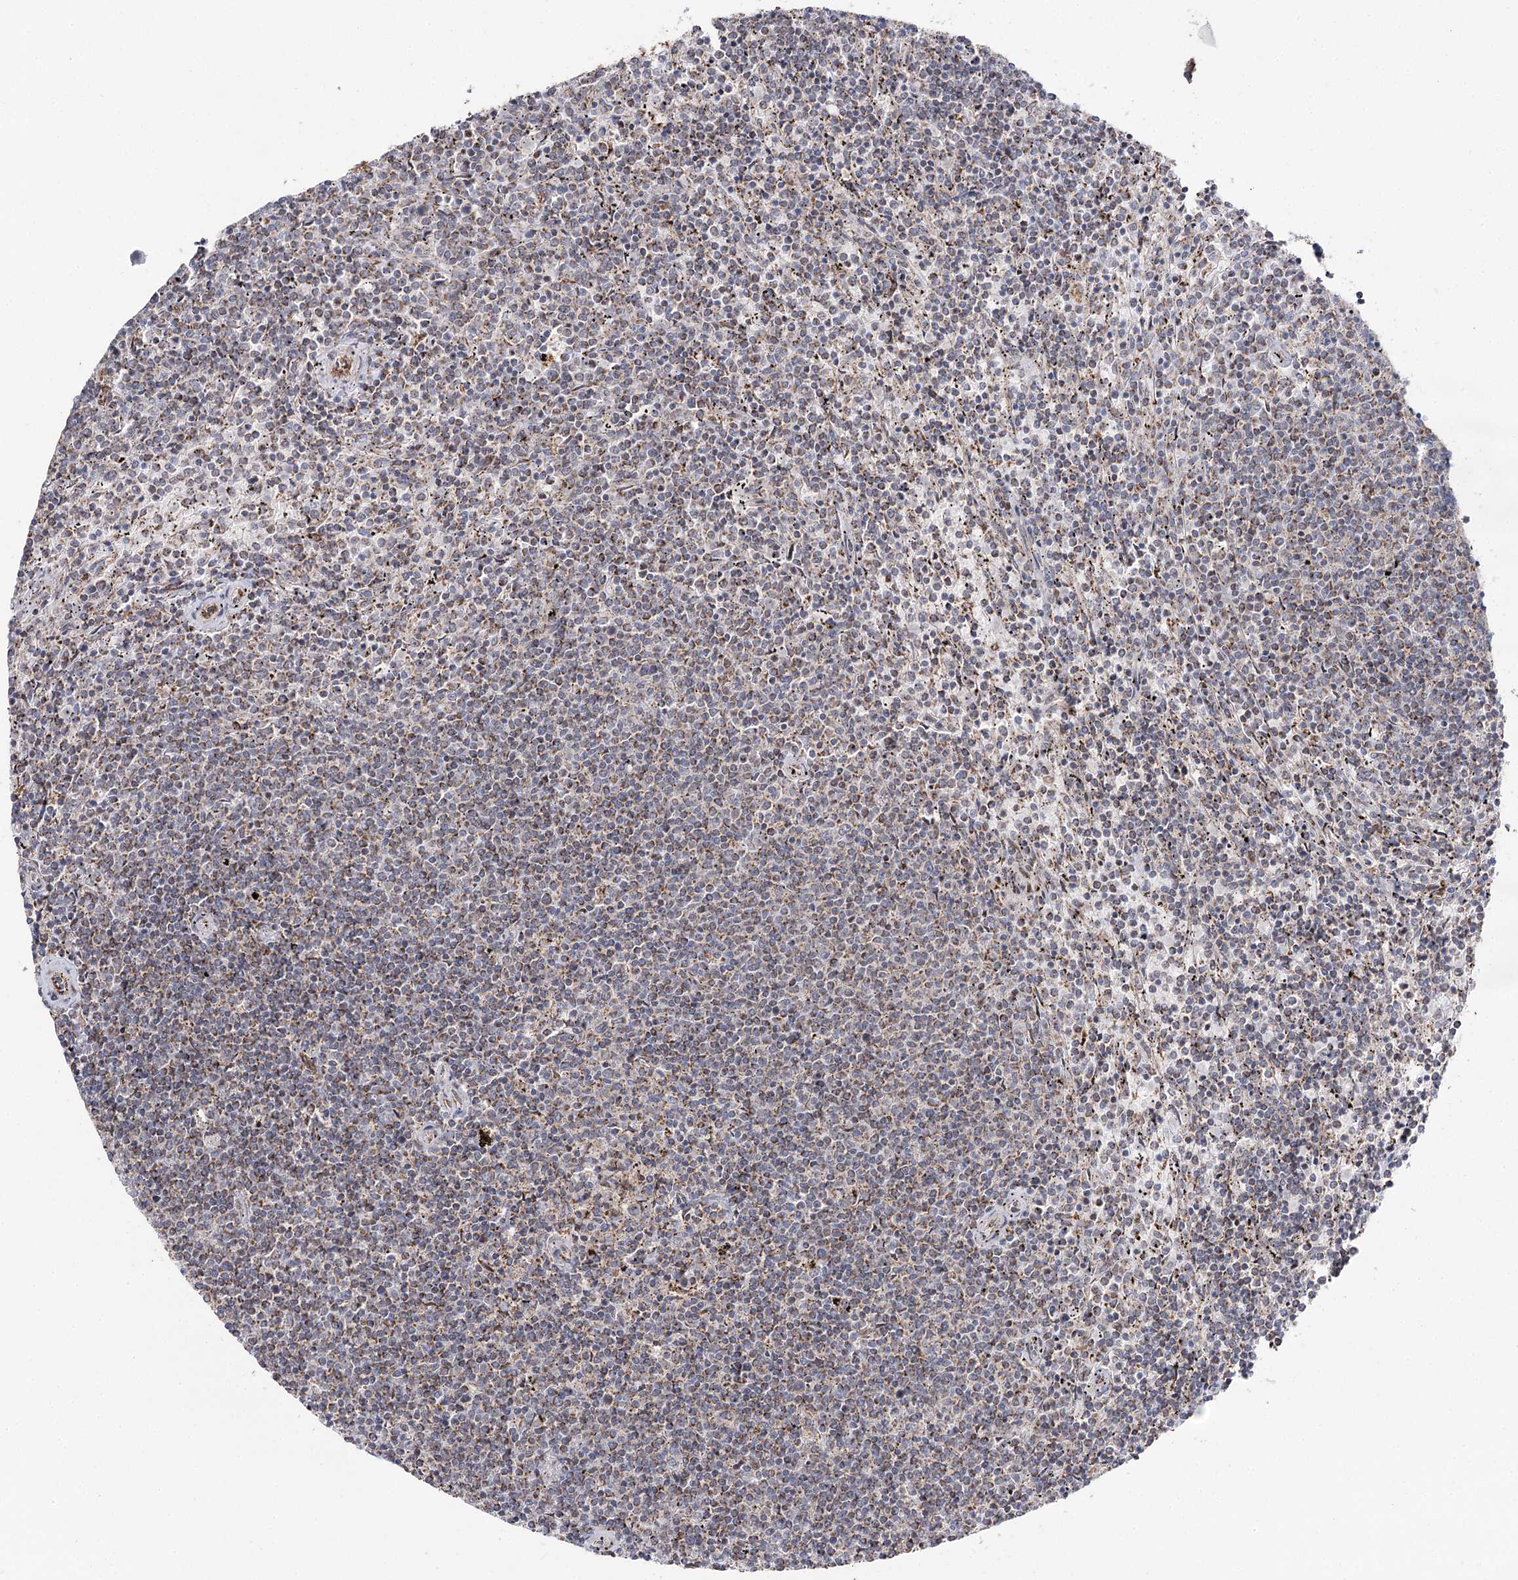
{"staining": {"intensity": "weak", "quantity": "25%-75%", "location": "cytoplasmic/membranous"}, "tissue": "lymphoma", "cell_type": "Tumor cells", "image_type": "cancer", "snomed": [{"axis": "morphology", "description": "Malignant lymphoma, non-Hodgkin's type, Low grade"}, {"axis": "topography", "description": "Spleen"}], "caption": "This is a histology image of immunohistochemistry staining of lymphoma, which shows weak positivity in the cytoplasmic/membranous of tumor cells.", "gene": "CBR4", "patient": {"sex": "female", "age": 50}}